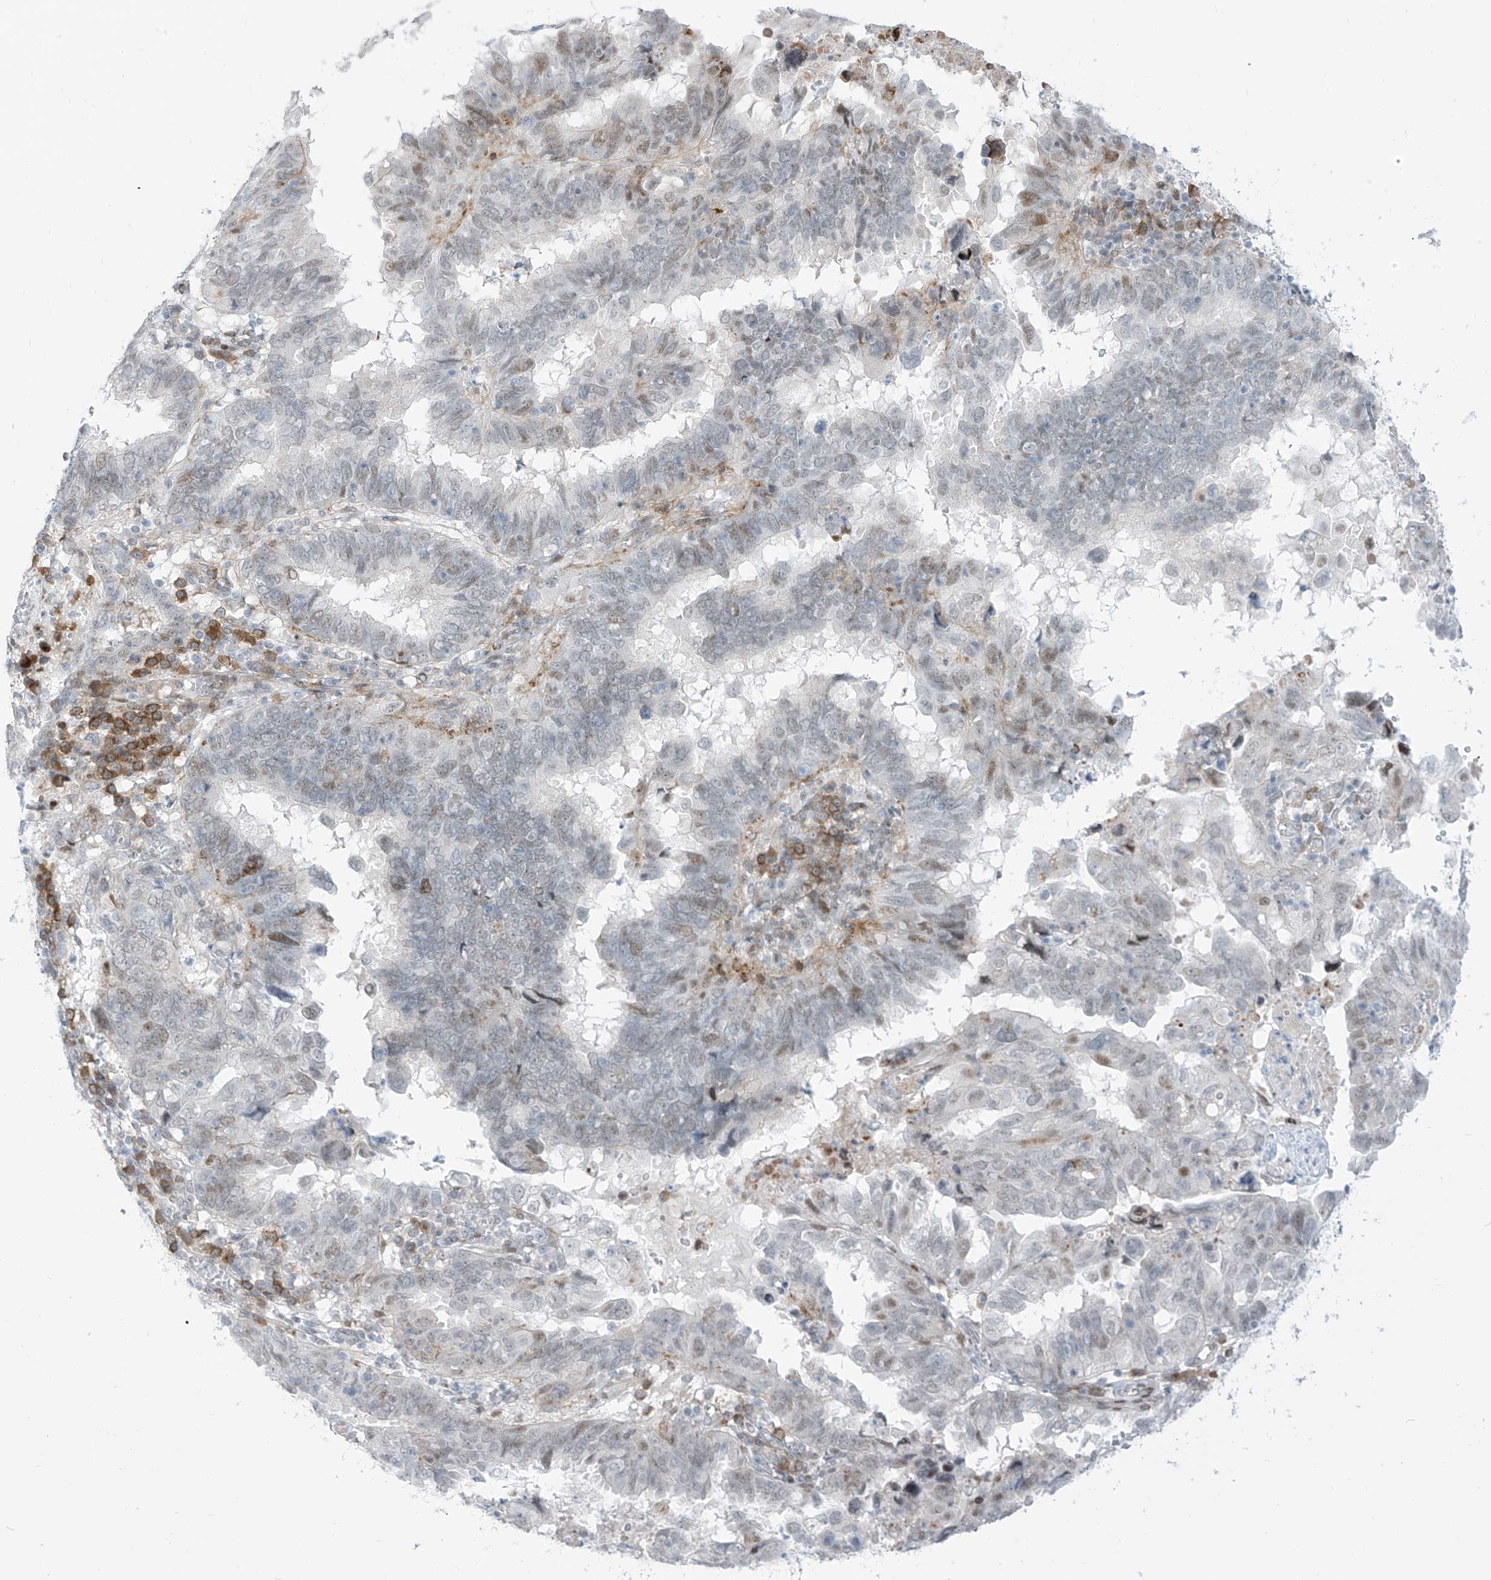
{"staining": {"intensity": "weak", "quantity": "<25%", "location": "nuclear"}, "tissue": "endometrial cancer", "cell_type": "Tumor cells", "image_type": "cancer", "snomed": [{"axis": "morphology", "description": "Adenocarcinoma, NOS"}, {"axis": "topography", "description": "Uterus"}], "caption": "DAB (3,3'-diaminobenzidine) immunohistochemical staining of adenocarcinoma (endometrial) exhibits no significant expression in tumor cells. (DAB (3,3'-diaminobenzidine) immunohistochemistry (IHC), high magnification).", "gene": "LIN9", "patient": {"sex": "female", "age": 77}}